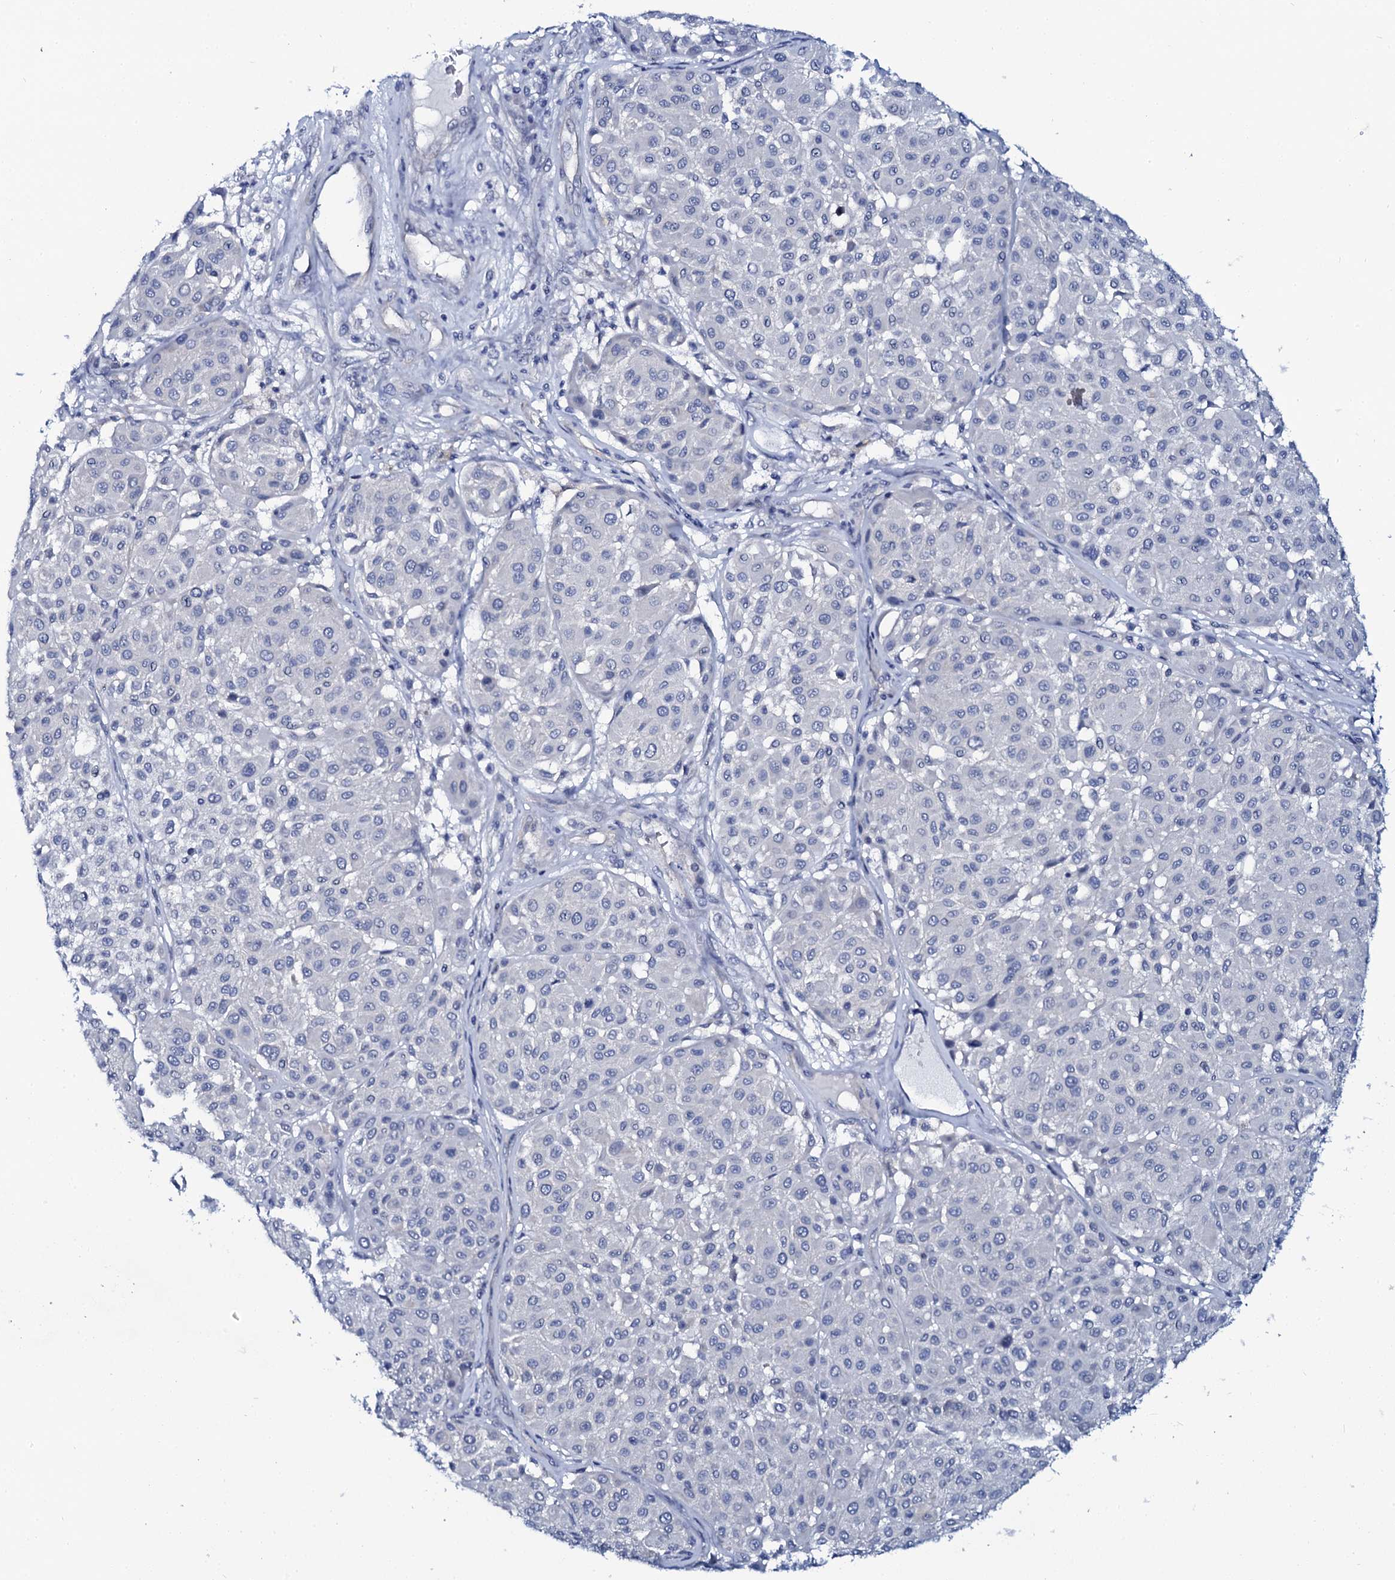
{"staining": {"intensity": "negative", "quantity": "none", "location": "none"}, "tissue": "melanoma", "cell_type": "Tumor cells", "image_type": "cancer", "snomed": [{"axis": "morphology", "description": "Malignant melanoma, Metastatic site"}, {"axis": "topography", "description": "Soft tissue"}], "caption": "This is an IHC photomicrograph of human malignant melanoma (metastatic site). There is no positivity in tumor cells.", "gene": "C10orf88", "patient": {"sex": "male", "age": 41}}